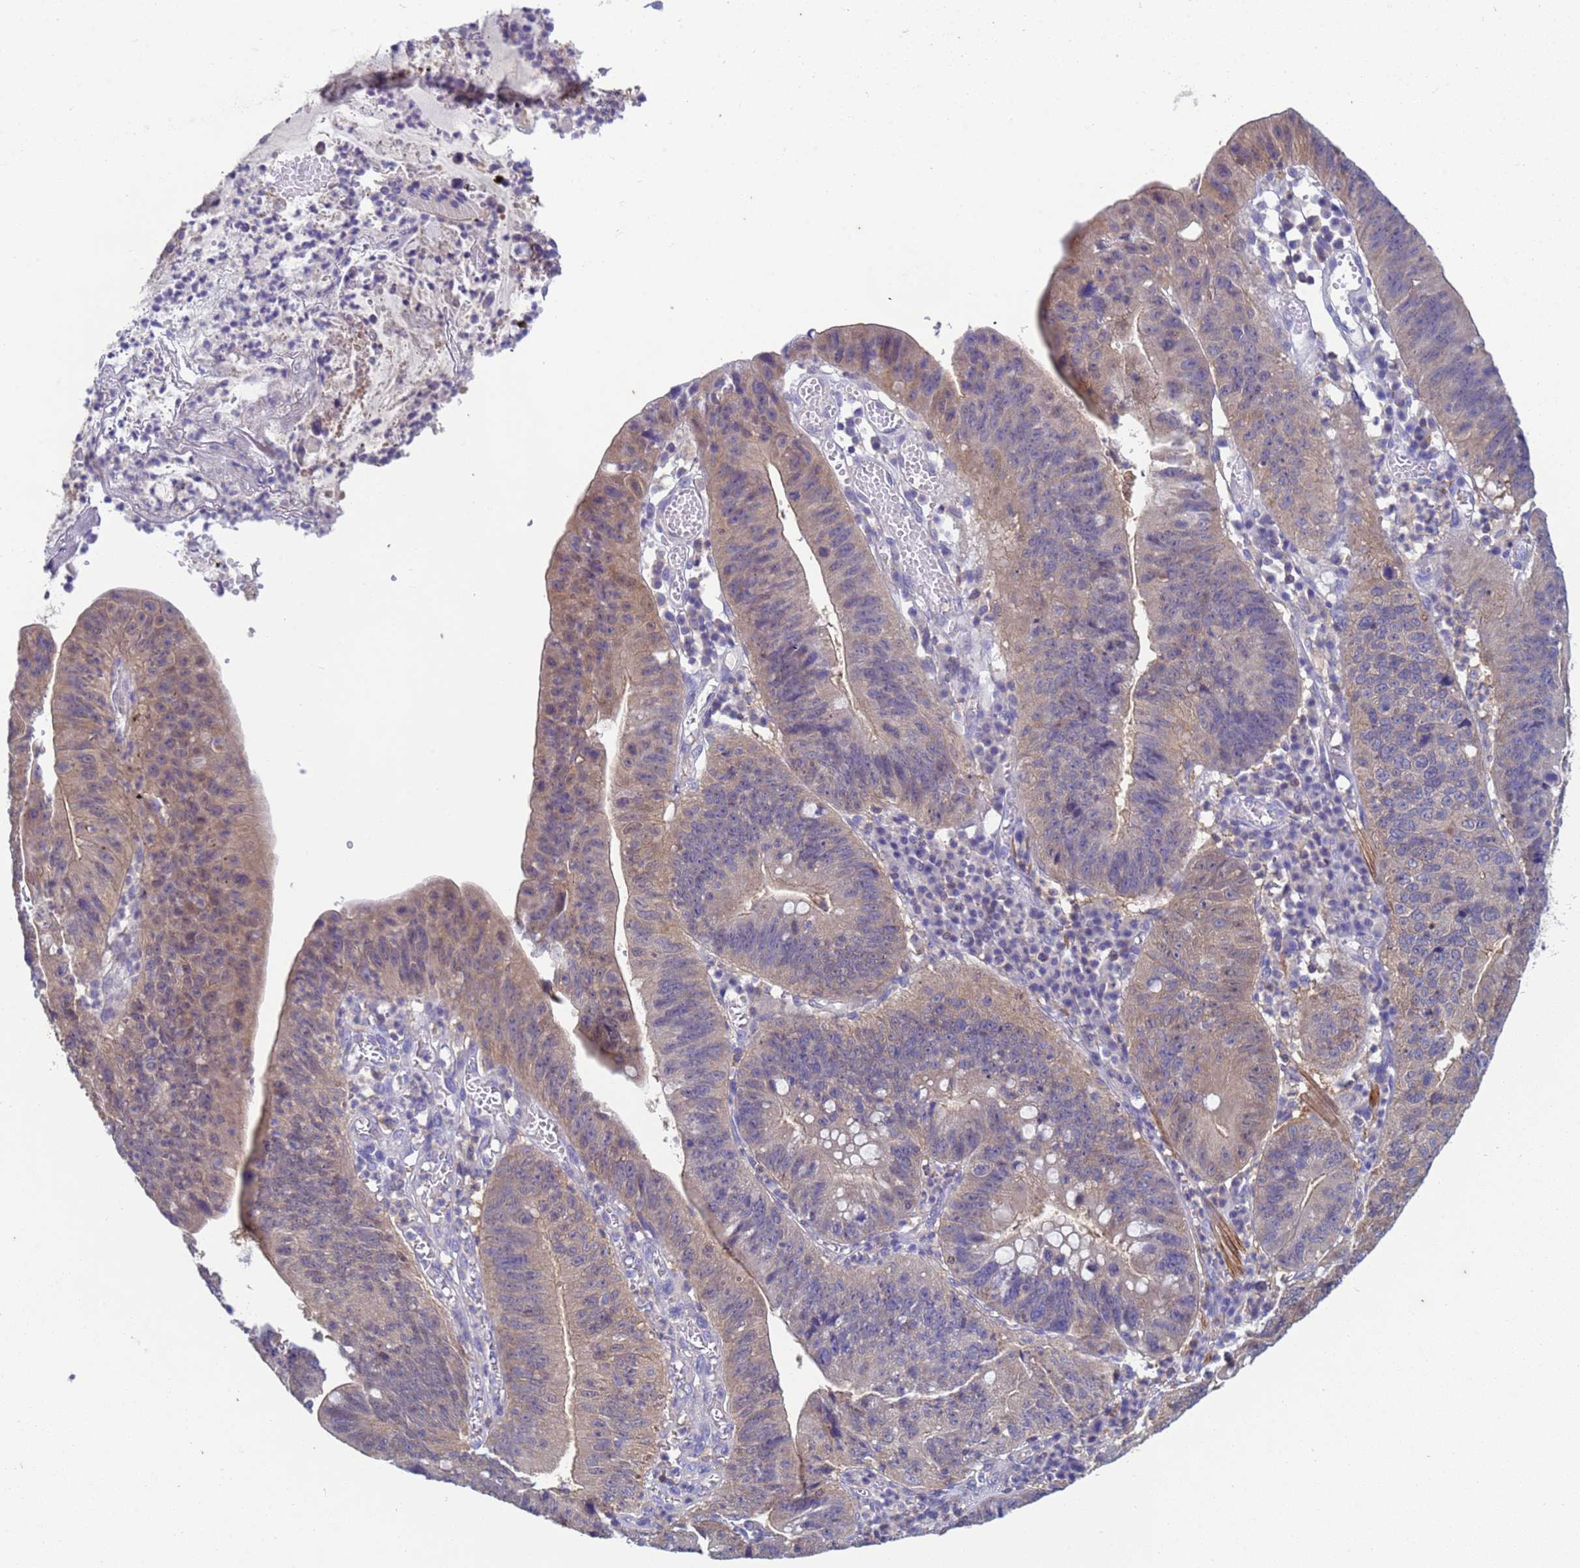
{"staining": {"intensity": "weak", "quantity": "25%-75%", "location": "cytoplasmic/membranous"}, "tissue": "stomach cancer", "cell_type": "Tumor cells", "image_type": "cancer", "snomed": [{"axis": "morphology", "description": "Adenocarcinoma, NOS"}, {"axis": "topography", "description": "Stomach"}], "caption": "Protein expression analysis of human stomach cancer reveals weak cytoplasmic/membranous expression in approximately 25%-75% of tumor cells.", "gene": "KLHL13", "patient": {"sex": "male", "age": 59}}